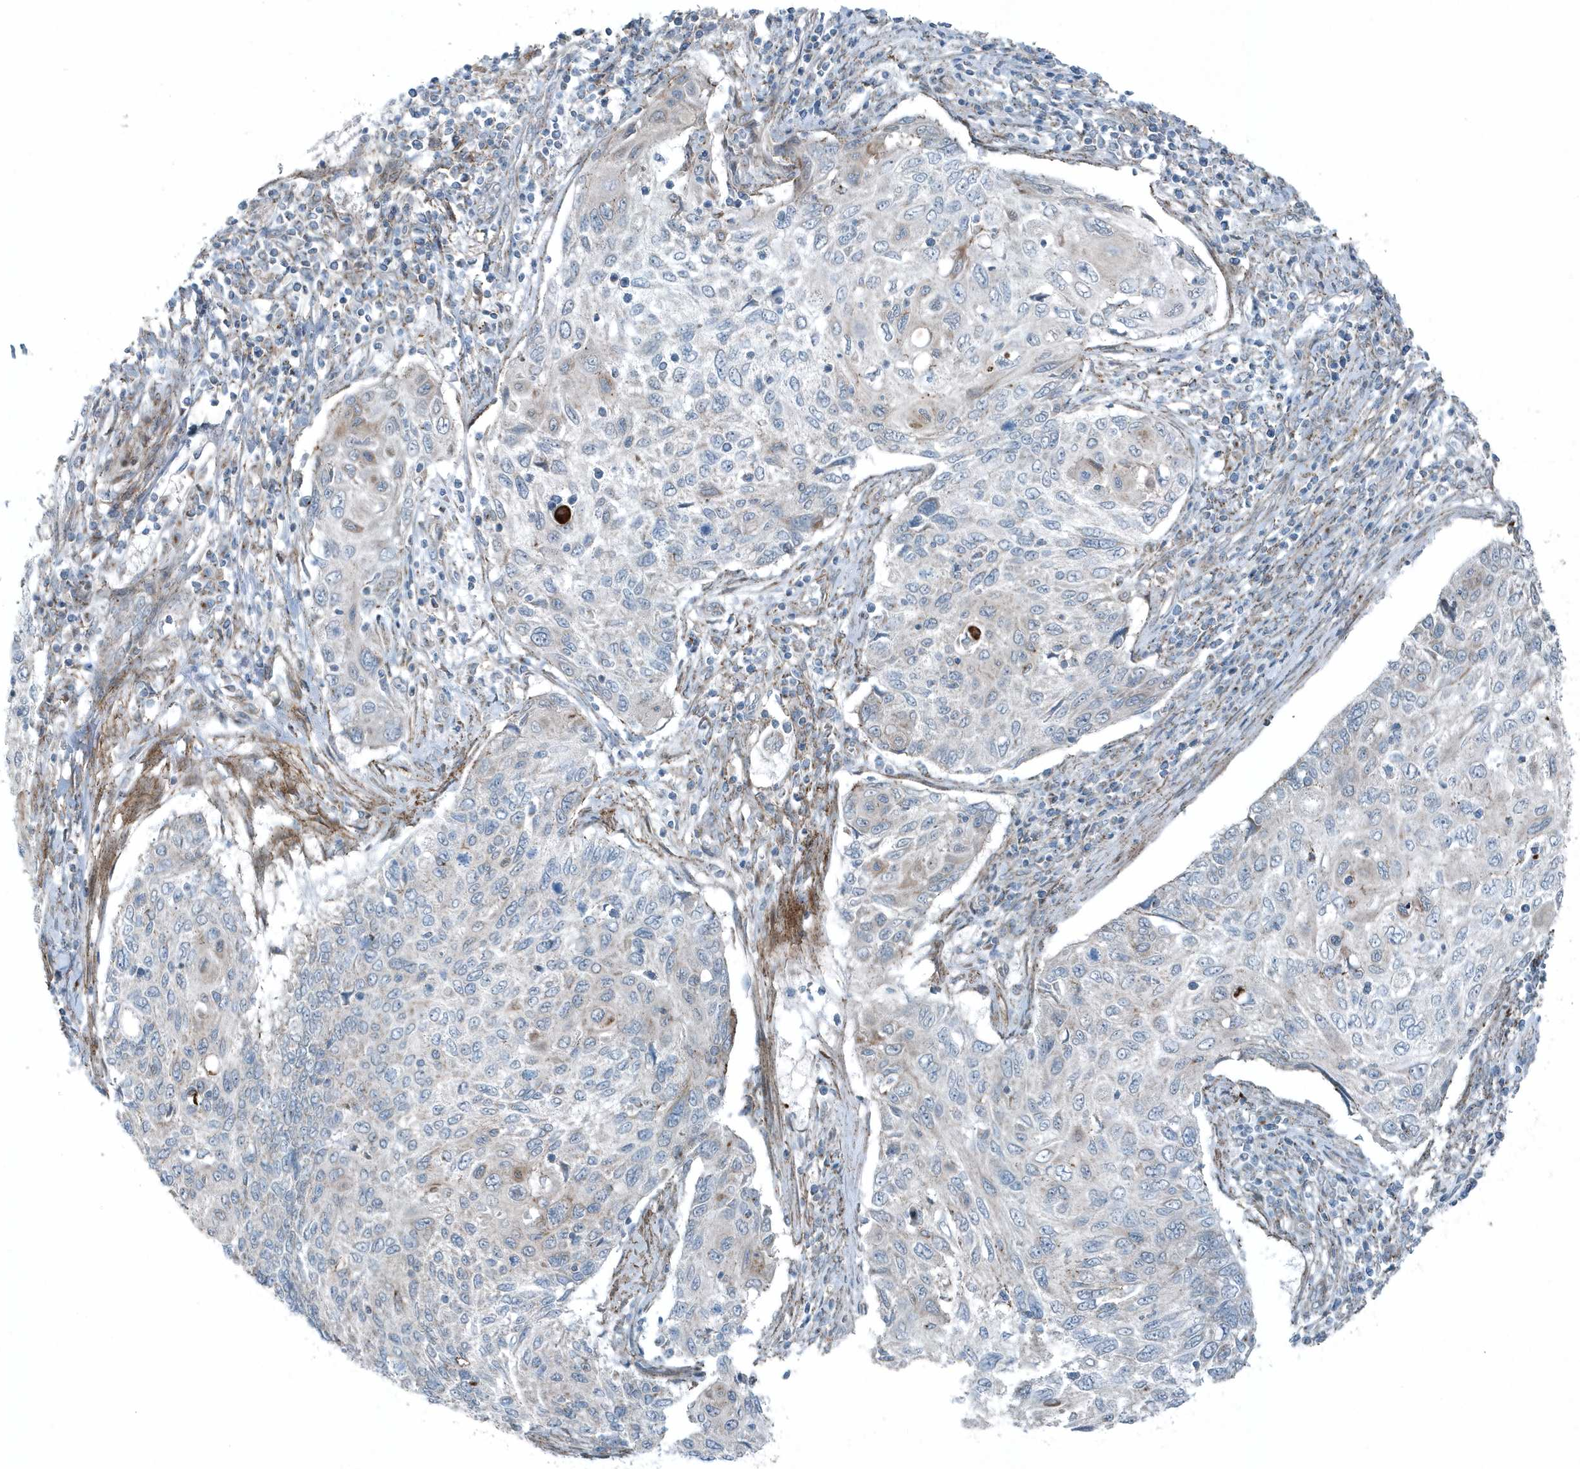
{"staining": {"intensity": "negative", "quantity": "none", "location": "none"}, "tissue": "cervical cancer", "cell_type": "Tumor cells", "image_type": "cancer", "snomed": [{"axis": "morphology", "description": "Squamous cell carcinoma, NOS"}, {"axis": "topography", "description": "Cervix"}], "caption": "The immunohistochemistry histopathology image has no significant expression in tumor cells of cervical cancer tissue.", "gene": "GCC2", "patient": {"sex": "female", "age": 70}}